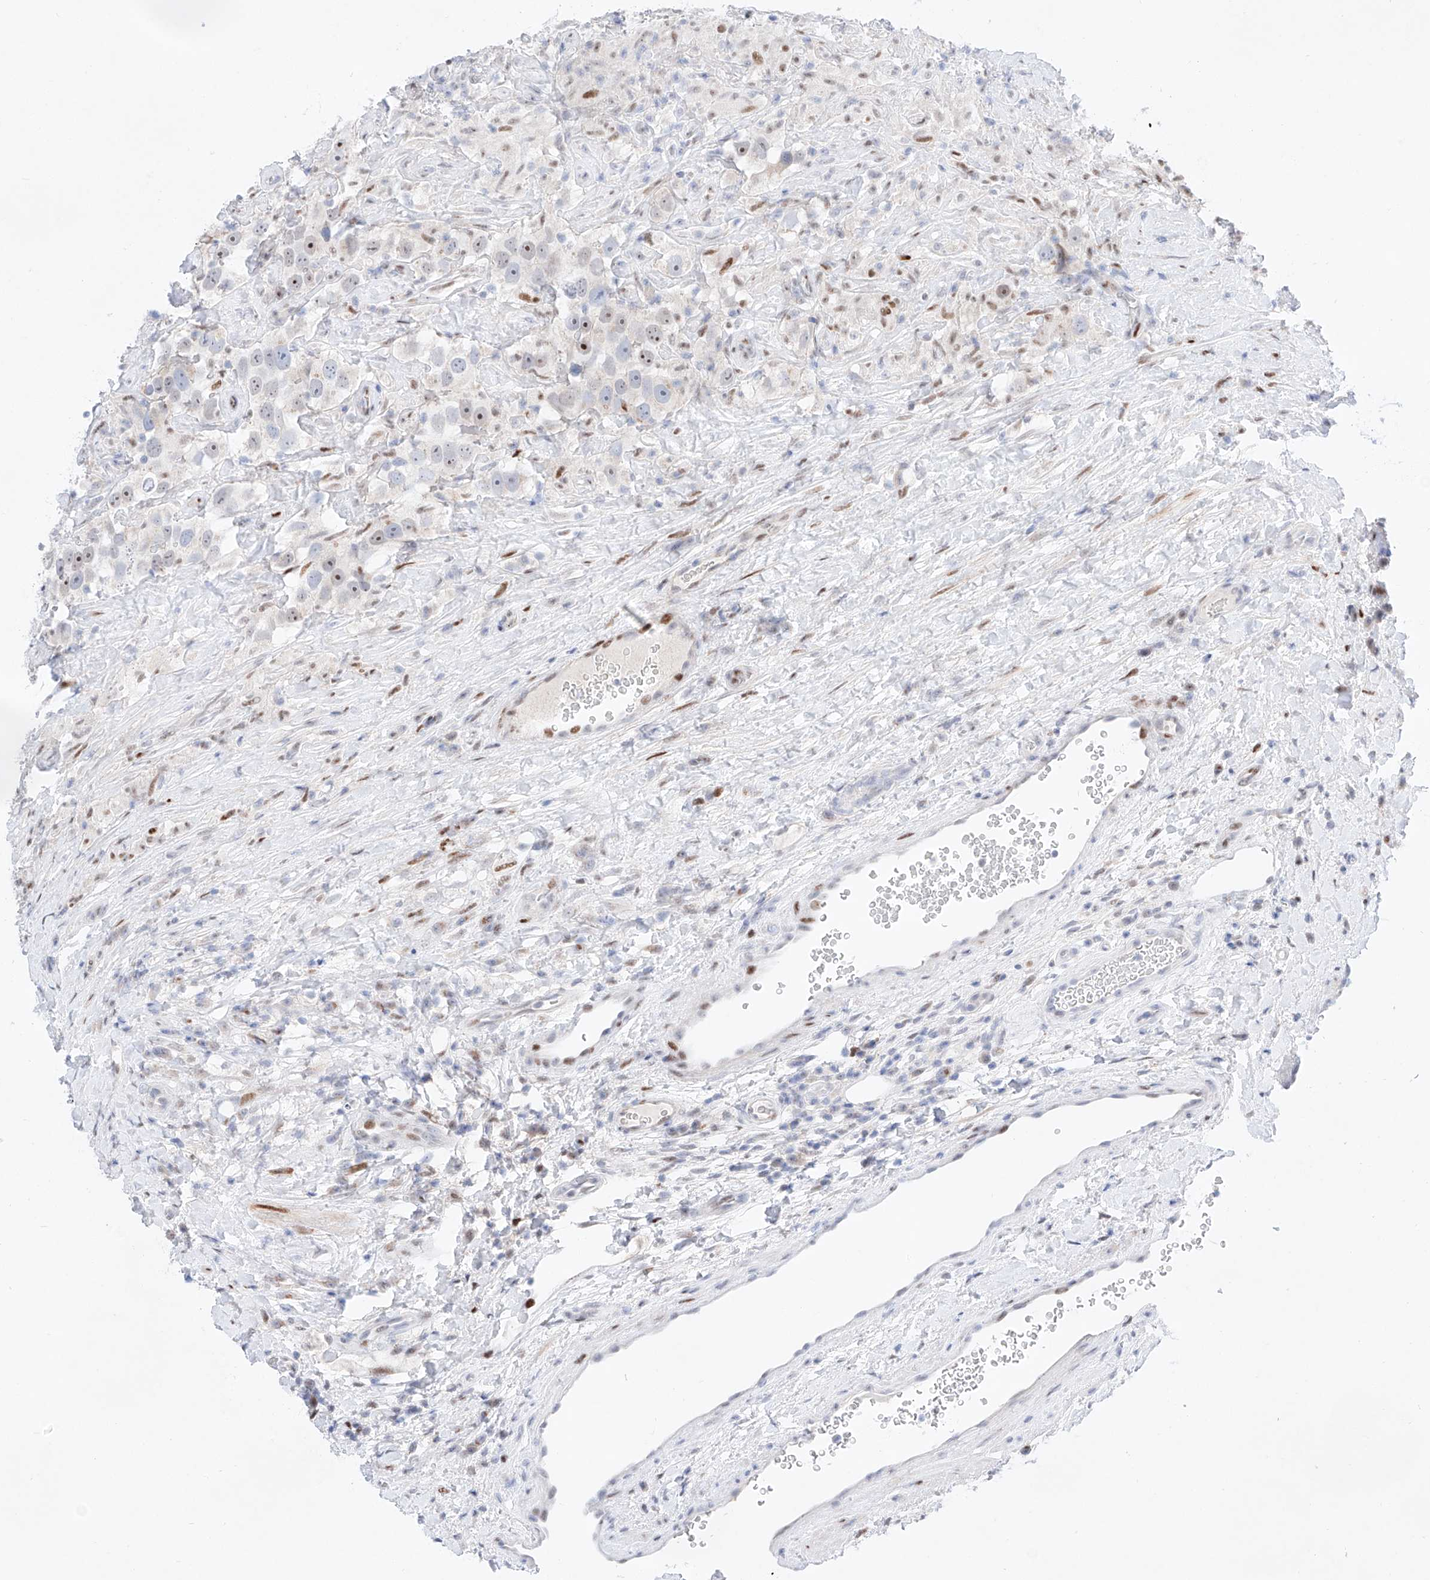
{"staining": {"intensity": "moderate", "quantity": "<25%", "location": "nuclear"}, "tissue": "testis cancer", "cell_type": "Tumor cells", "image_type": "cancer", "snomed": [{"axis": "morphology", "description": "Seminoma, NOS"}, {"axis": "topography", "description": "Testis"}], "caption": "An image showing moderate nuclear expression in about <25% of tumor cells in testis cancer, as visualized by brown immunohistochemical staining.", "gene": "NT5C3B", "patient": {"sex": "male", "age": 49}}